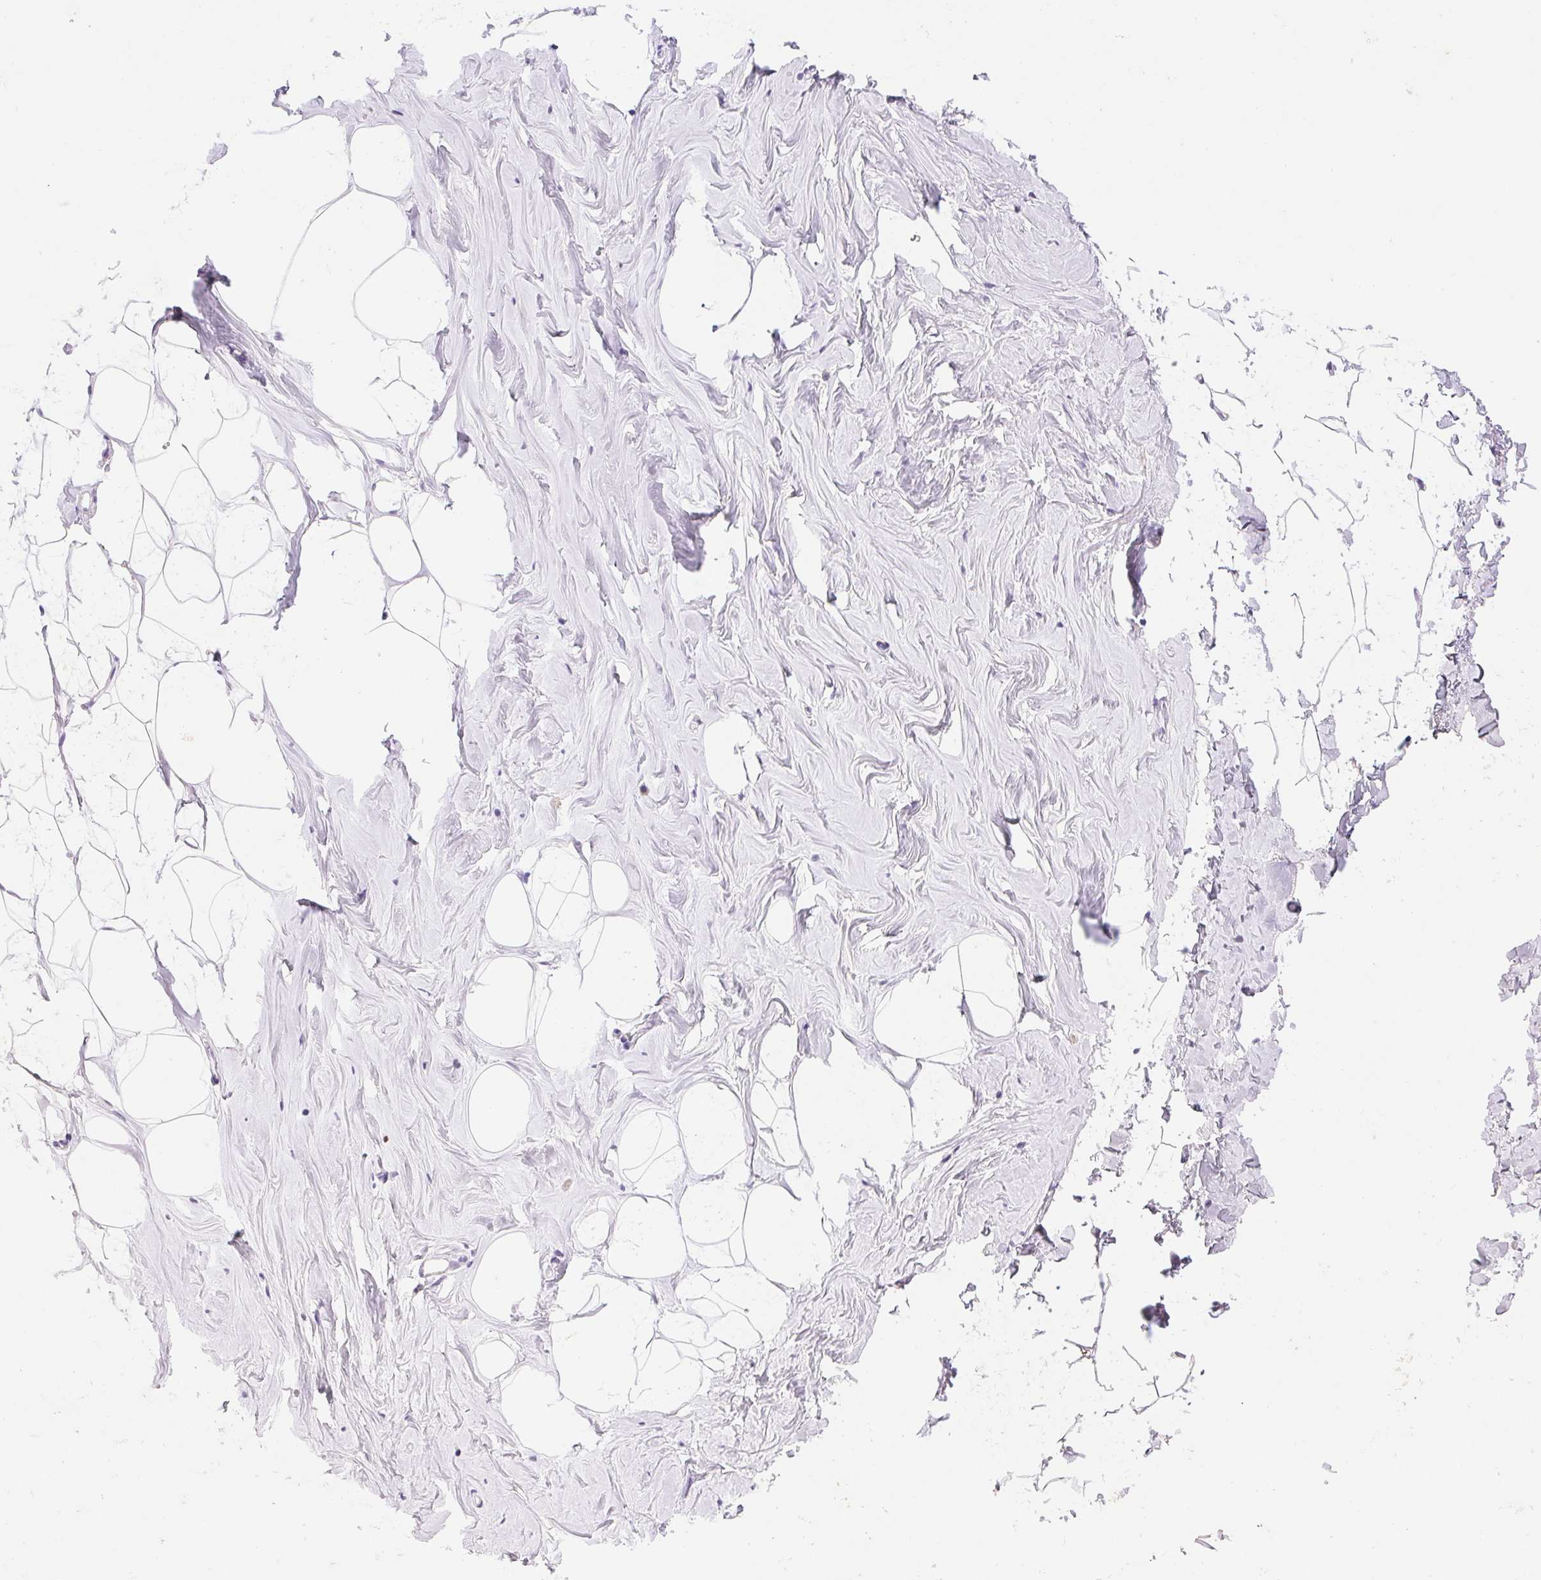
{"staining": {"intensity": "negative", "quantity": "none", "location": "none"}, "tissue": "breast", "cell_type": "Adipocytes", "image_type": "normal", "snomed": [{"axis": "morphology", "description": "Normal tissue, NOS"}, {"axis": "topography", "description": "Breast"}], "caption": "Breast stained for a protein using immunohistochemistry (IHC) displays no positivity adipocytes.", "gene": "ASGR2", "patient": {"sex": "female", "age": 32}}